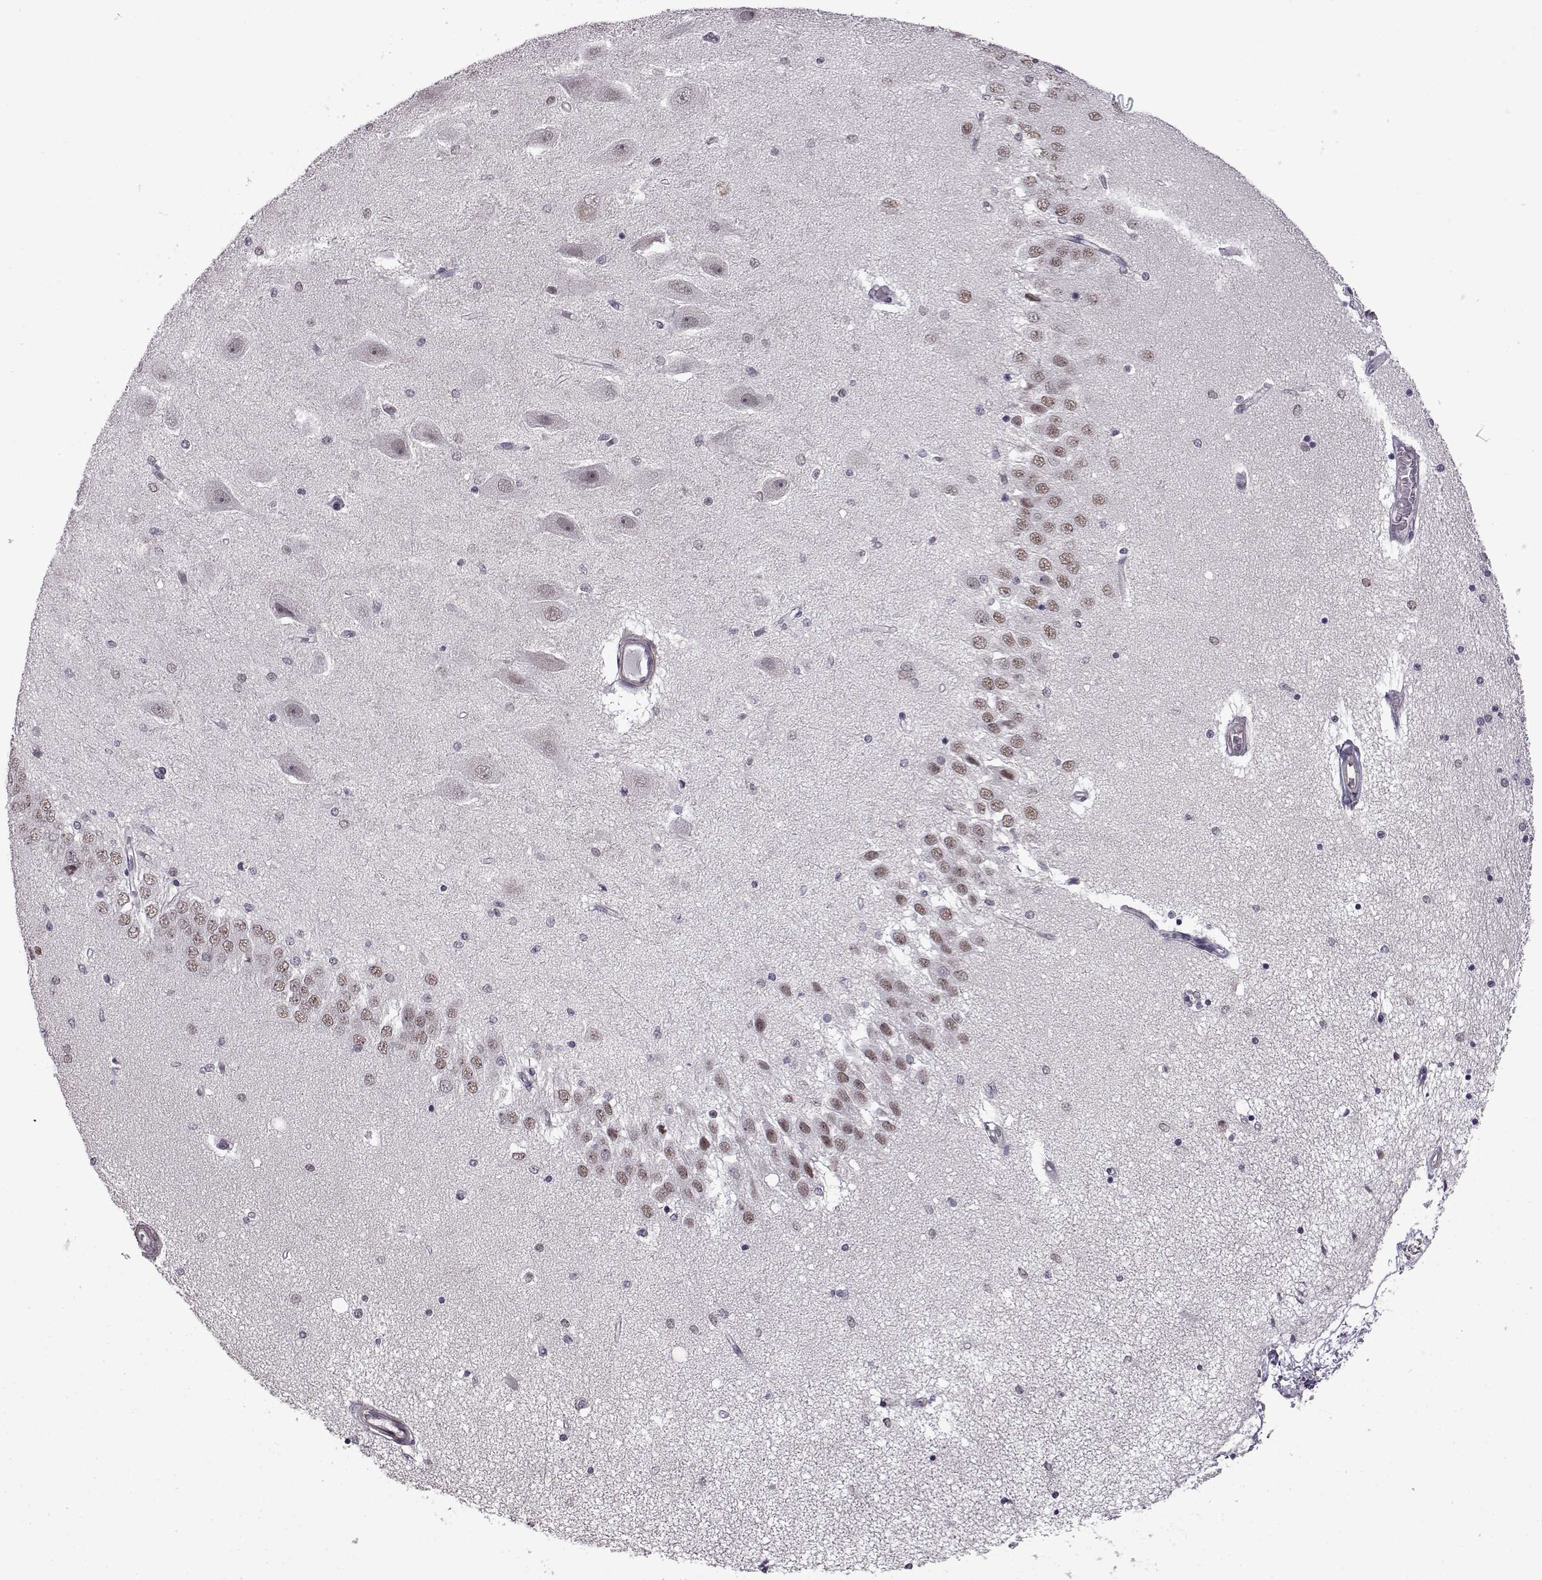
{"staining": {"intensity": "negative", "quantity": "none", "location": "none"}, "tissue": "hippocampus", "cell_type": "Glial cells", "image_type": "normal", "snomed": [{"axis": "morphology", "description": "Normal tissue, NOS"}, {"axis": "topography", "description": "Hippocampus"}], "caption": "This is an immunohistochemistry (IHC) histopathology image of unremarkable hippocampus. There is no positivity in glial cells.", "gene": "SYNPO2", "patient": {"sex": "female", "age": 54}}